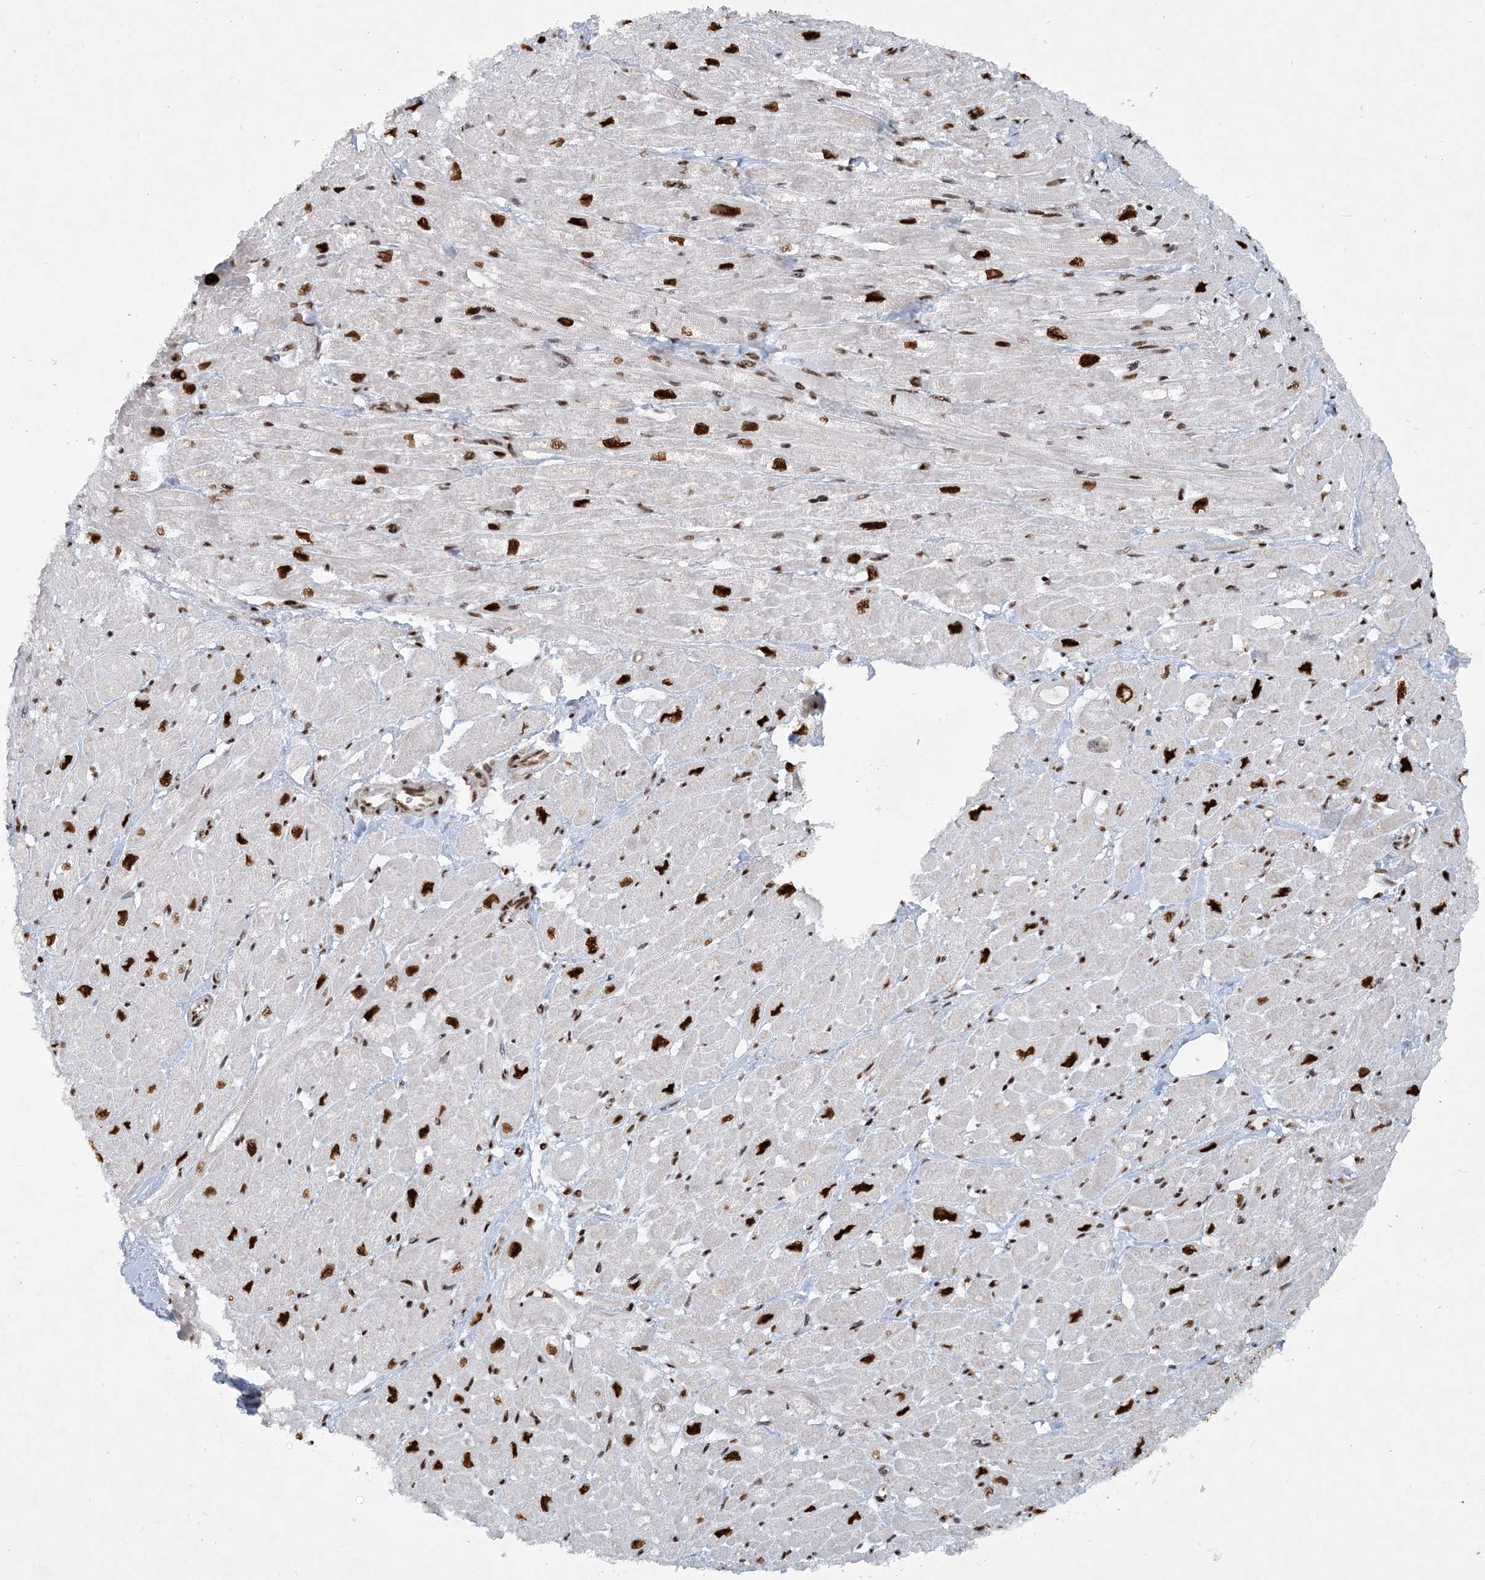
{"staining": {"intensity": "strong", "quantity": ">75%", "location": "nuclear"}, "tissue": "heart muscle", "cell_type": "Cardiomyocytes", "image_type": "normal", "snomed": [{"axis": "morphology", "description": "Normal tissue, NOS"}, {"axis": "topography", "description": "Heart"}], "caption": "IHC of normal human heart muscle demonstrates high levels of strong nuclear staining in about >75% of cardiomyocytes. (brown staining indicates protein expression, while blue staining denotes nuclei).", "gene": "DELE1", "patient": {"sex": "male", "age": 50}}